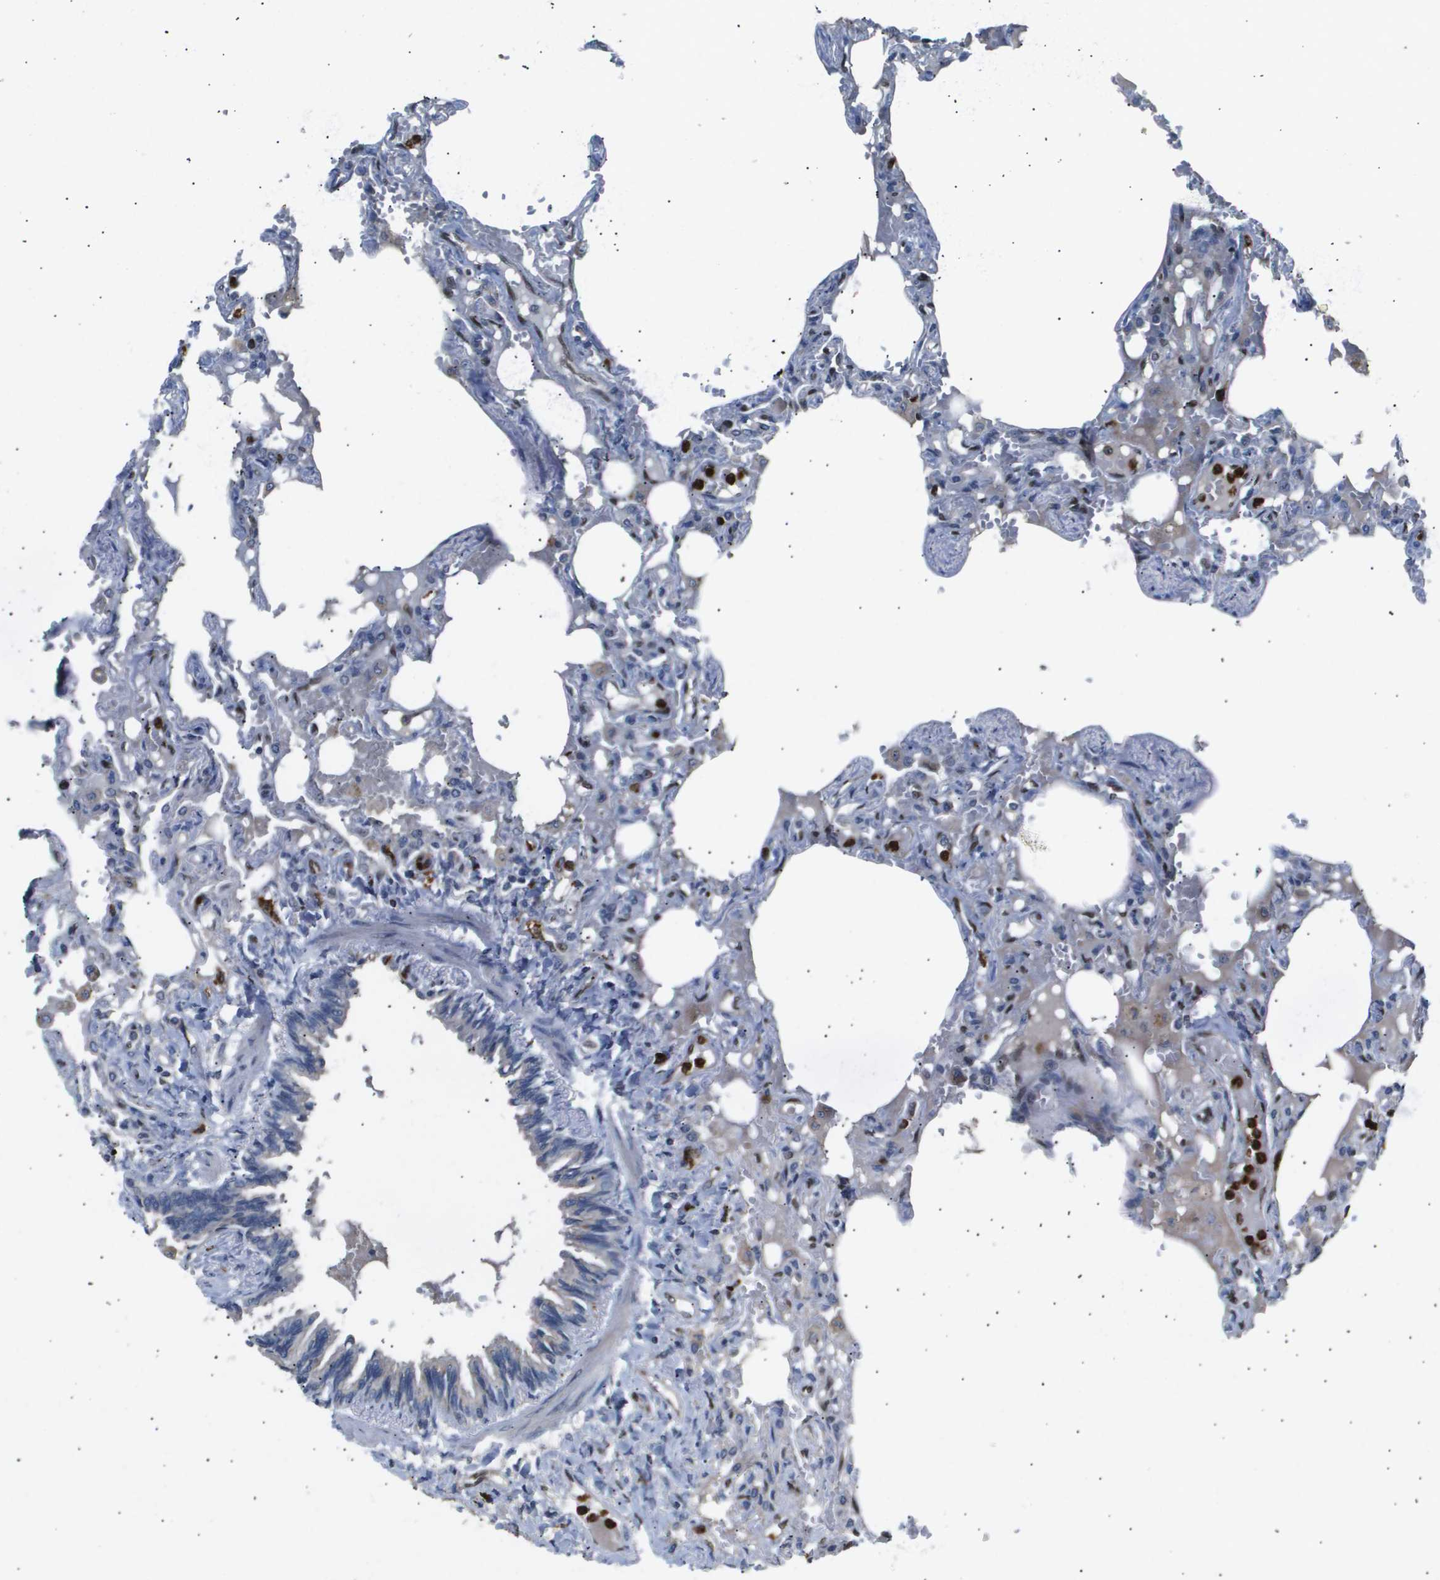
{"staining": {"intensity": "moderate", "quantity": "<25%", "location": "nuclear"}, "tissue": "lung", "cell_type": "Alveolar cells", "image_type": "normal", "snomed": [{"axis": "morphology", "description": "Normal tissue, NOS"}, {"axis": "topography", "description": "Lung"}], "caption": "Immunohistochemical staining of normal human lung displays moderate nuclear protein positivity in about <25% of alveolar cells.", "gene": "ERG", "patient": {"sex": "male", "age": 21}}